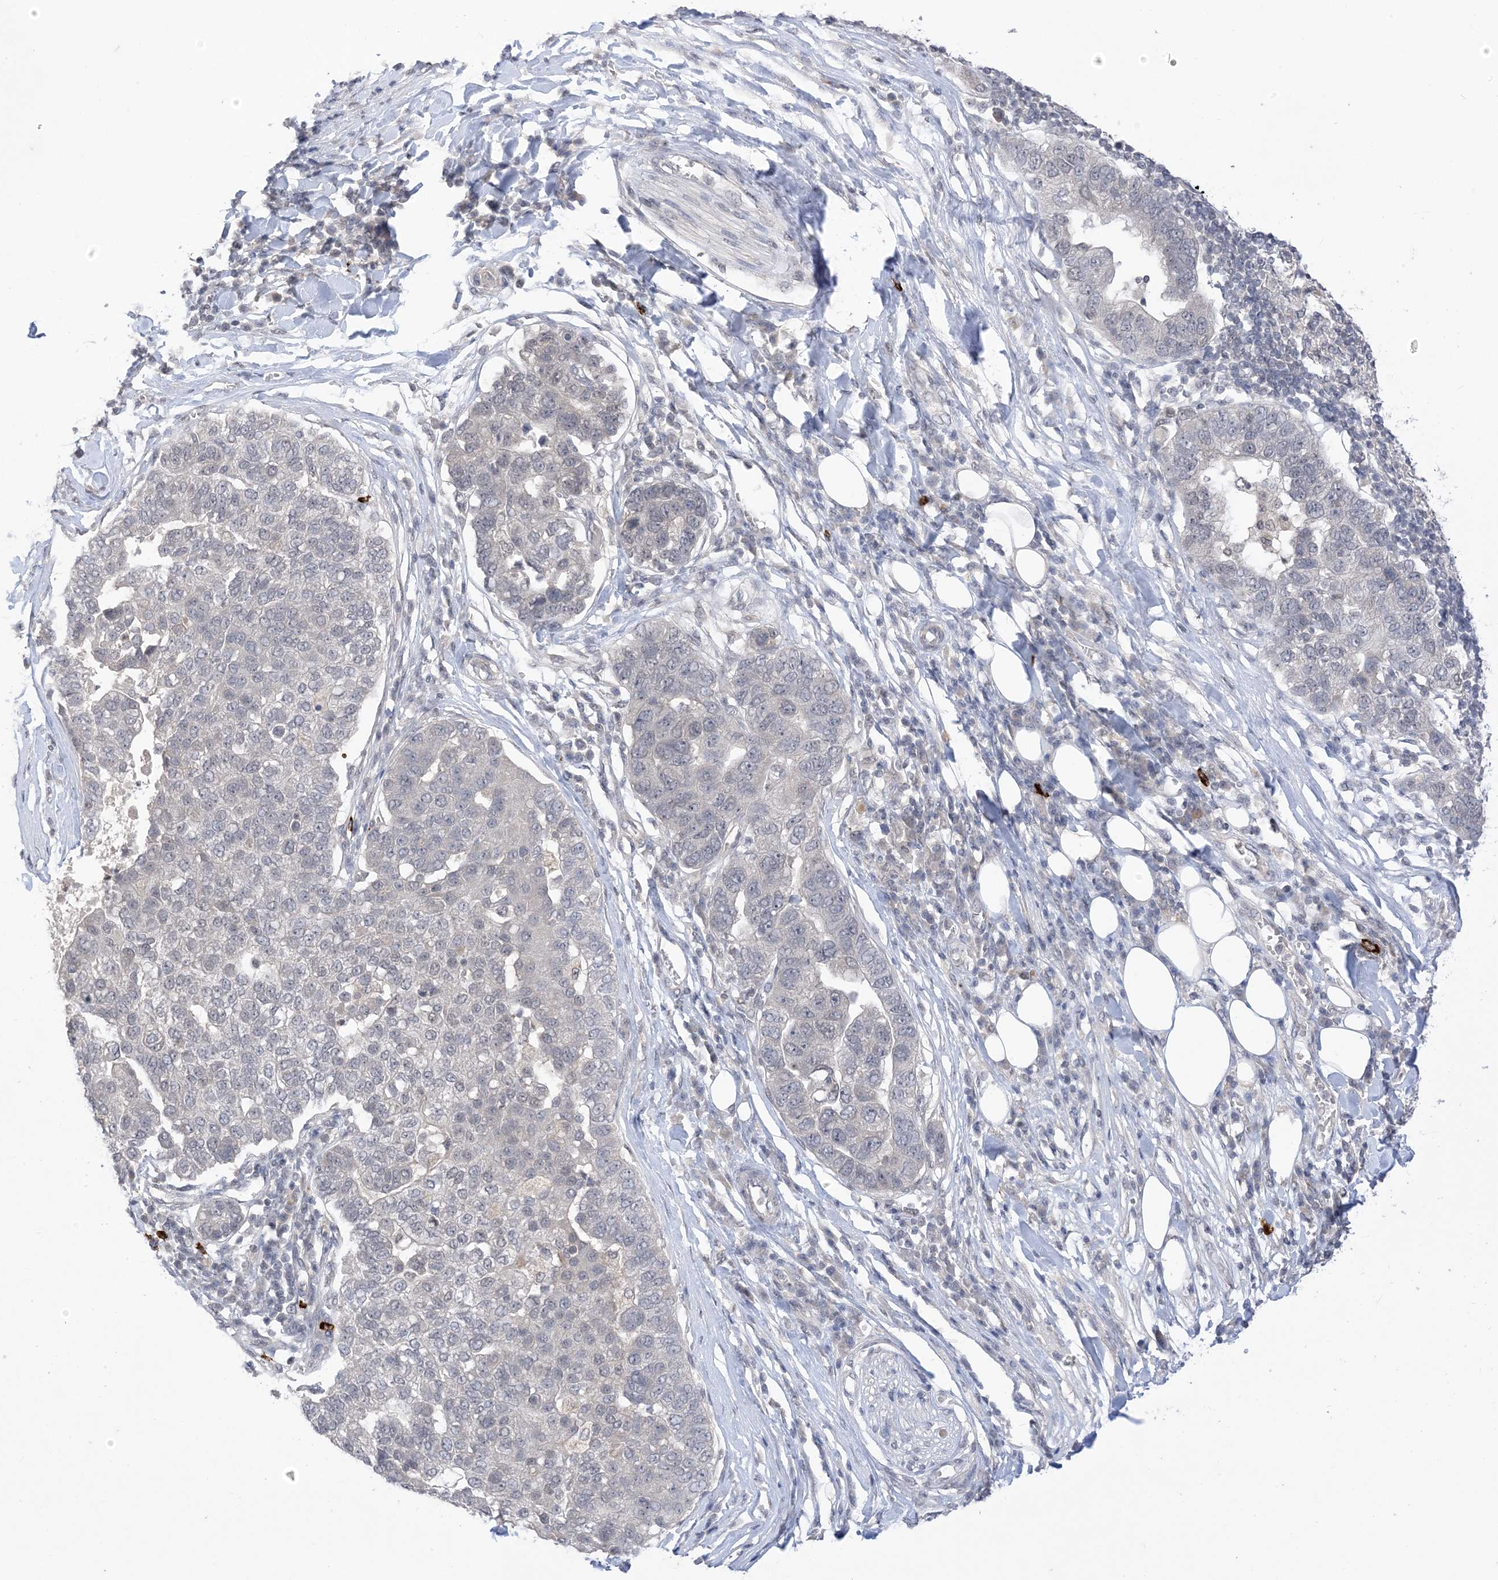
{"staining": {"intensity": "negative", "quantity": "none", "location": "none"}, "tissue": "pancreatic cancer", "cell_type": "Tumor cells", "image_type": "cancer", "snomed": [{"axis": "morphology", "description": "Adenocarcinoma, NOS"}, {"axis": "topography", "description": "Pancreas"}], "caption": "Immunohistochemistry (IHC) micrograph of neoplastic tissue: human pancreatic cancer stained with DAB (3,3'-diaminobenzidine) displays no significant protein expression in tumor cells.", "gene": "RANBP9", "patient": {"sex": "female", "age": 61}}